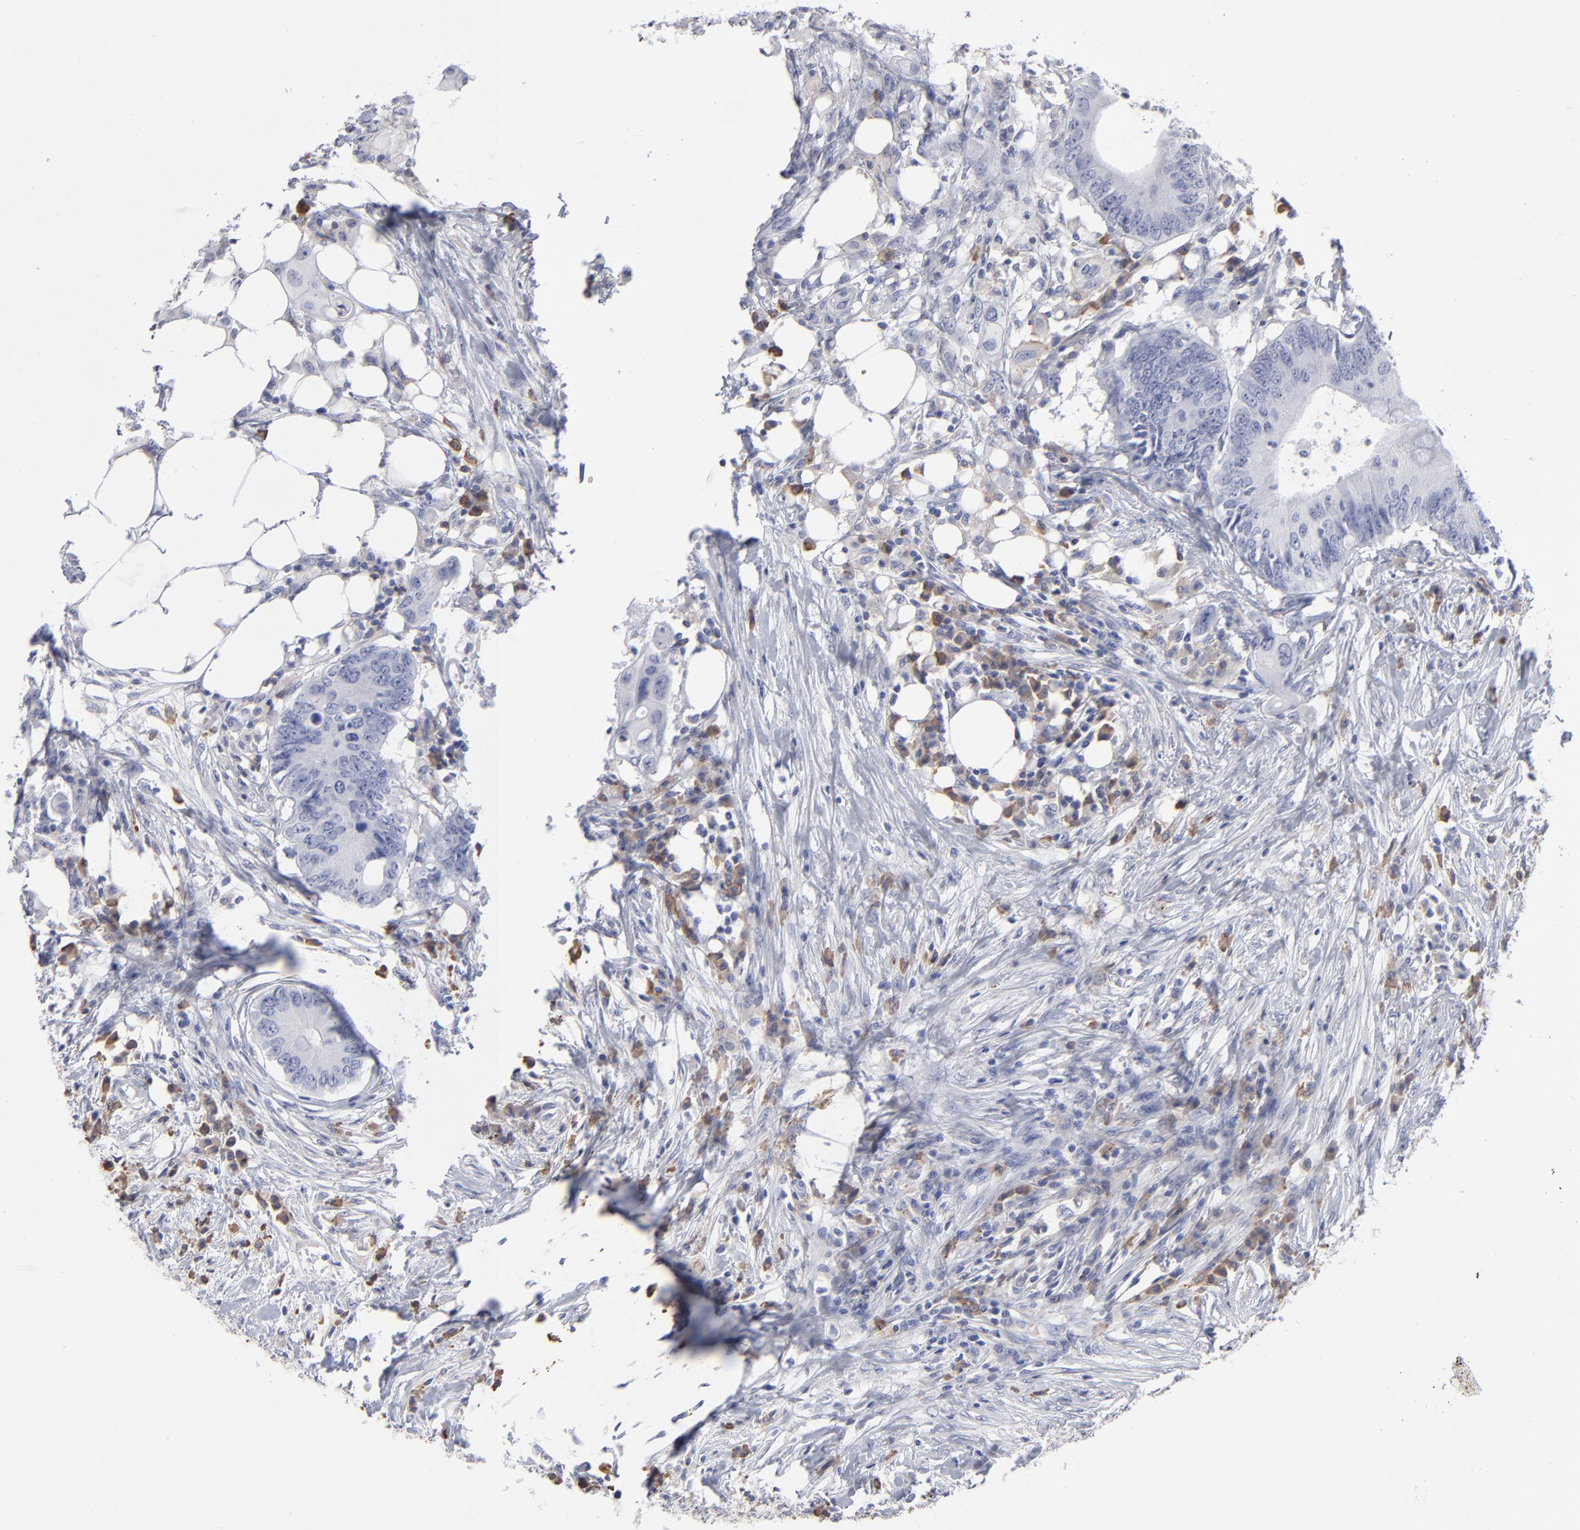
{"staining": {"intensity": "negative", "quantity": "none", "location": "none"}, "tissue": "colorectal cancer", "cell_type": "Tumor cells", "image_type": "cancer", "snomed": [{"axis": "morphology", "description": "Adenocarcinoma, NOS"}, {"axis": "topography", "description": "Colon"}], "caption": "Immunohistochemical staining of adenocarcinoma (colorectal) demonstrates no significant positivity in tumor cells. (DAB (3,3'-diaminobenzidine) immunohistochemistry (IHC) visualized using brightfield microscopy, high magnification).", "gene": "LAT2", "patient": {"sex": "male", "age": 71}}